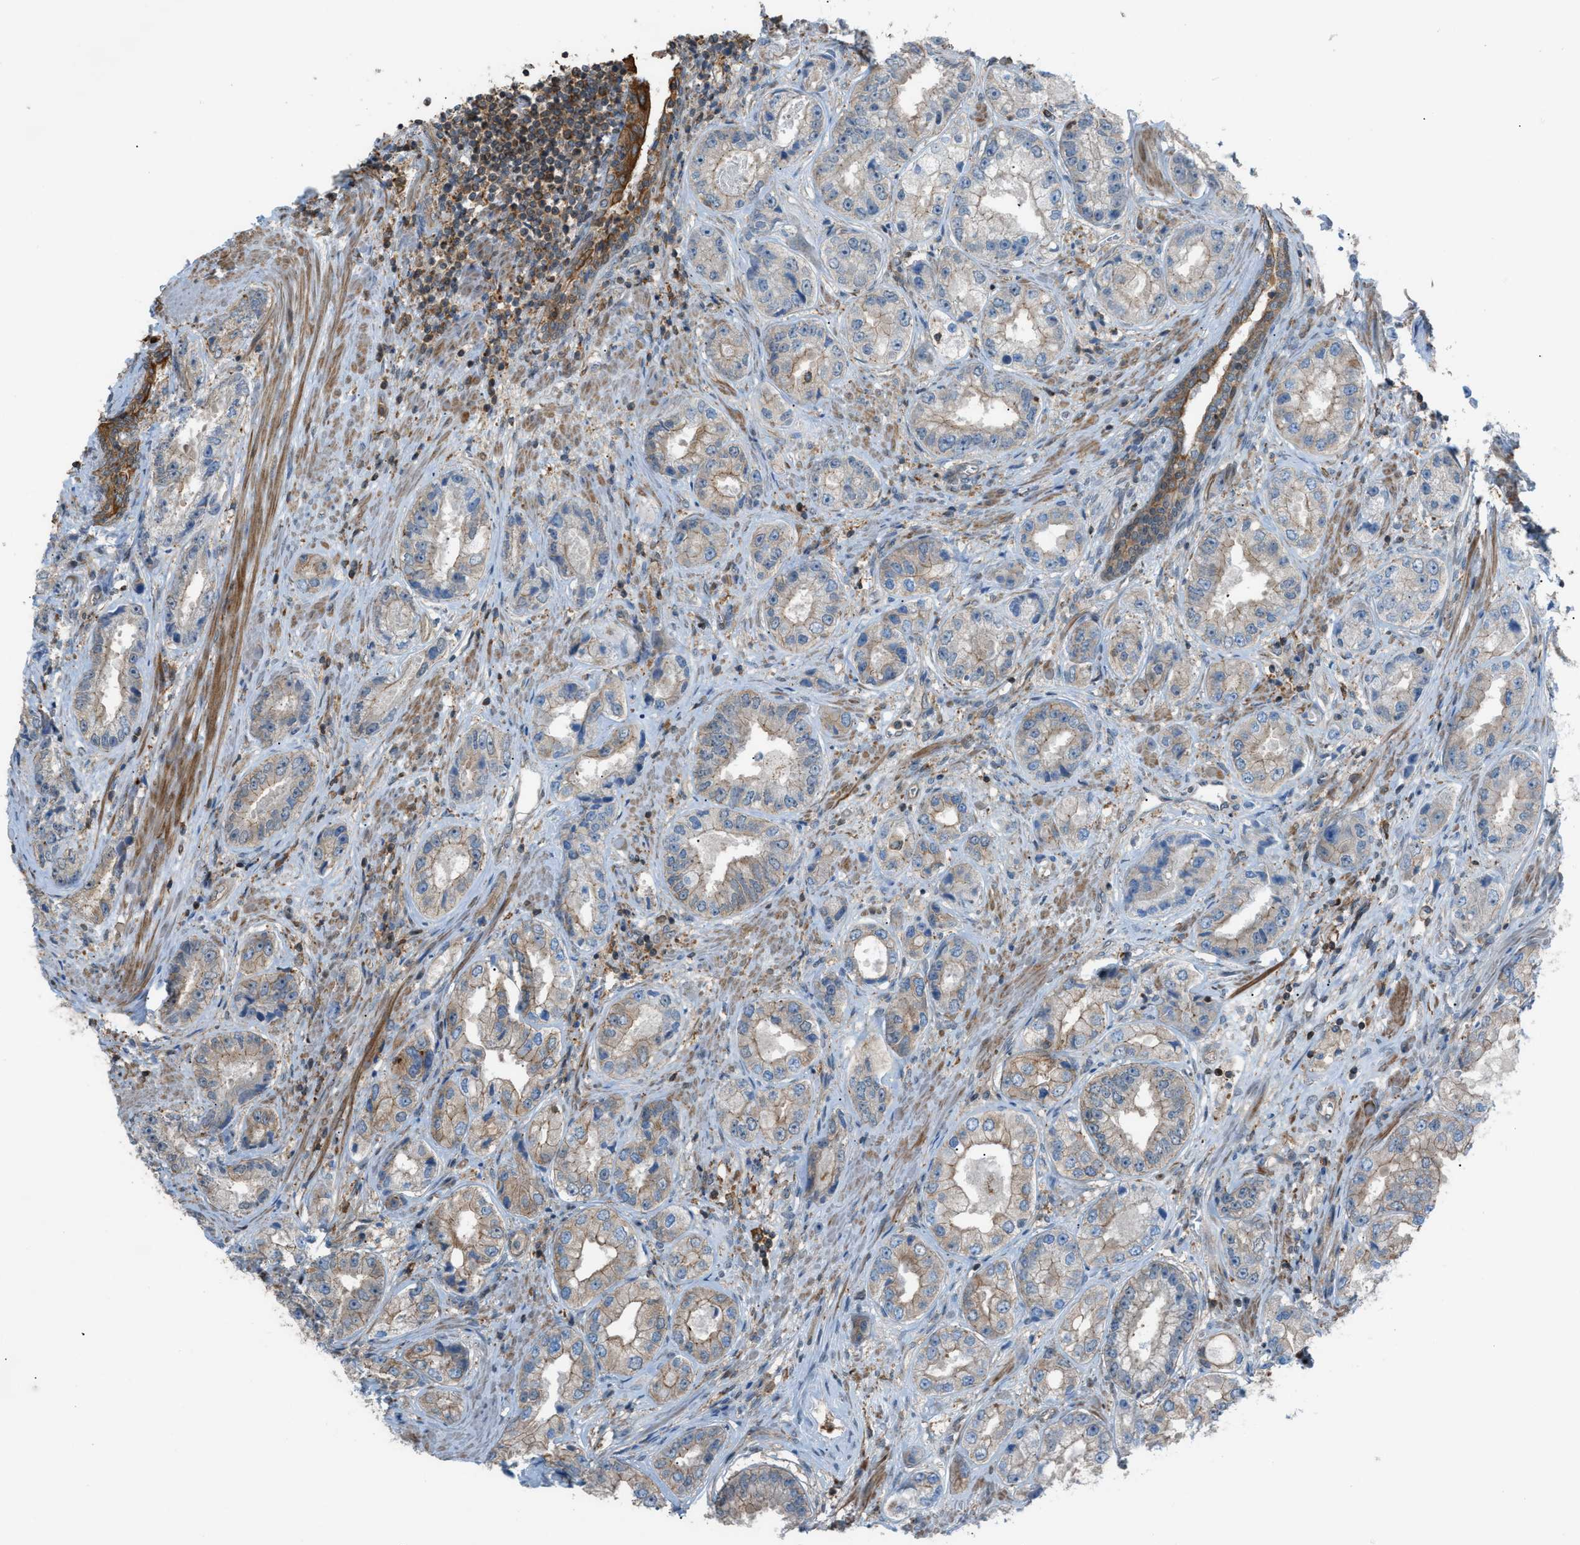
{"staining": {"intensity": "moderate", "quantity": "25%-75%", "location": "cytoplasmic/membranous"}, "tissue": "prostate cancer", "cell_type": "Tumor cells", "image_type": "cancer", "snomed": [{"axis": "morphology", "description": "Adenocarcinoma, High grade"}, {"axis": "topography", "description": "Prostate"}], "caption": "Protein expression analysis of human adenocarcinoma (high-grade) (prostate) reveals moderate cytoplasmic/membranous staining in about 25%-75% of tumor cells.", "gene": "DYRK1A", "patient": {"sex": "male", "age": 61}}